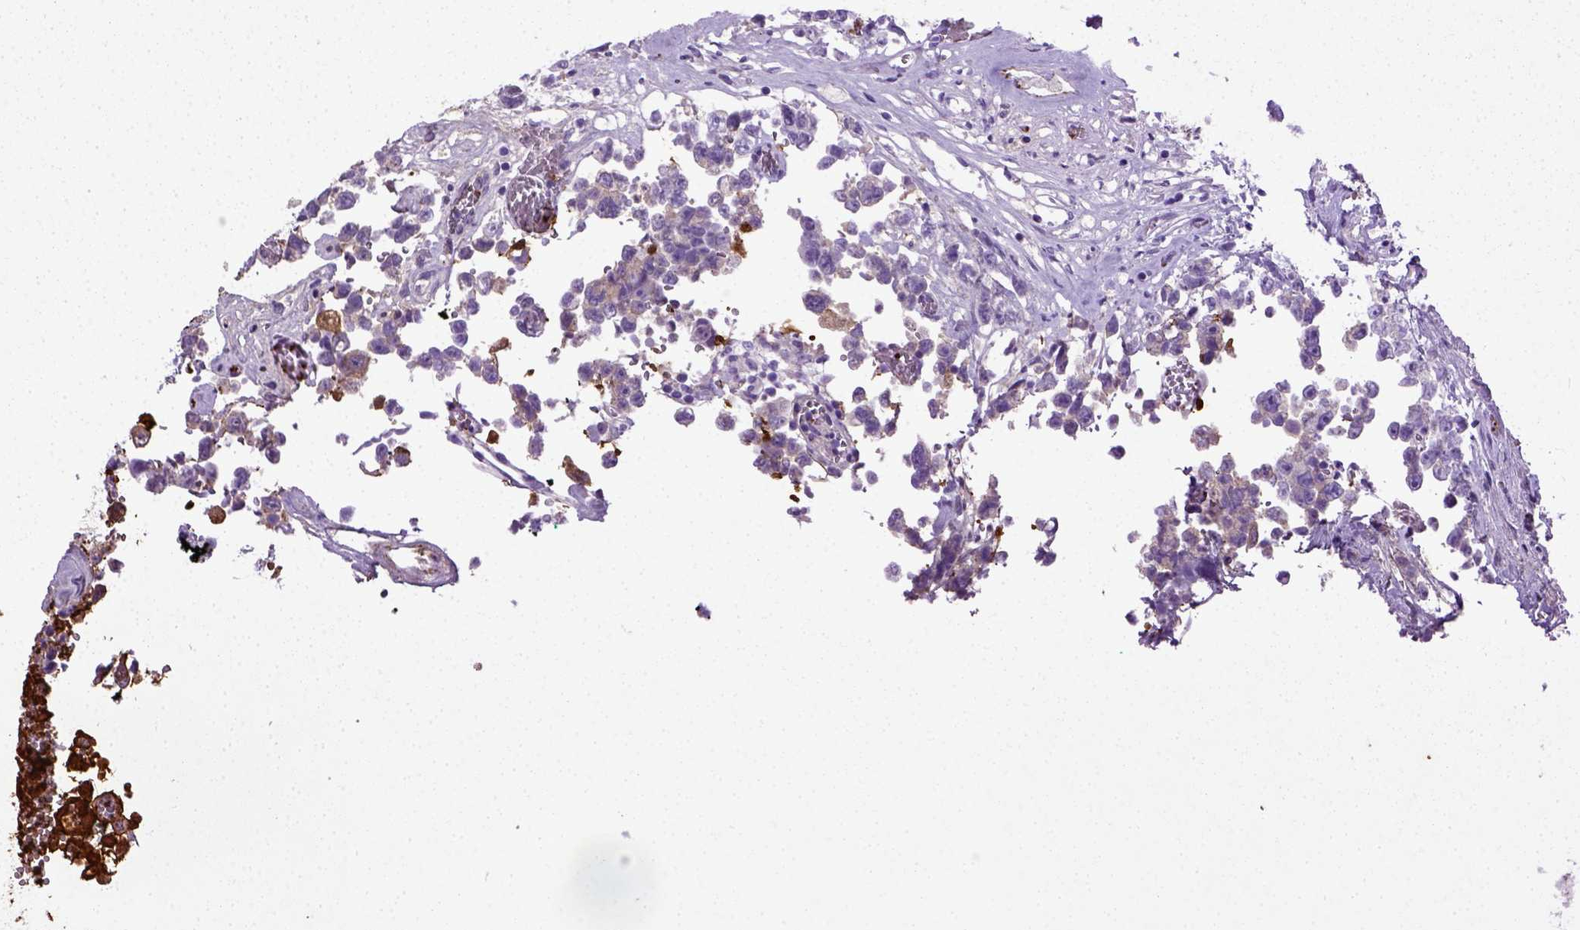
{"staining": {"intensity": "negative", "quantity": "none", "location": "none"}, "tissue": "testis cancer", "cell_type": "Tumor cells", "image_type": "cancer", "snomed": [{"axis": "morphology", "description": "Carcinoma, Embryonal, NOS"}, {"axis": "topography", "description": "Testis"}], "caption": "This micrograph is of testis cancer stained with IHC to label a protein in brown with the nuclei are counter-stained blue. There is no staining in tumor cells.", "gene": "ADAMTS8", "patient": {"sex": "male", "age": 18}}